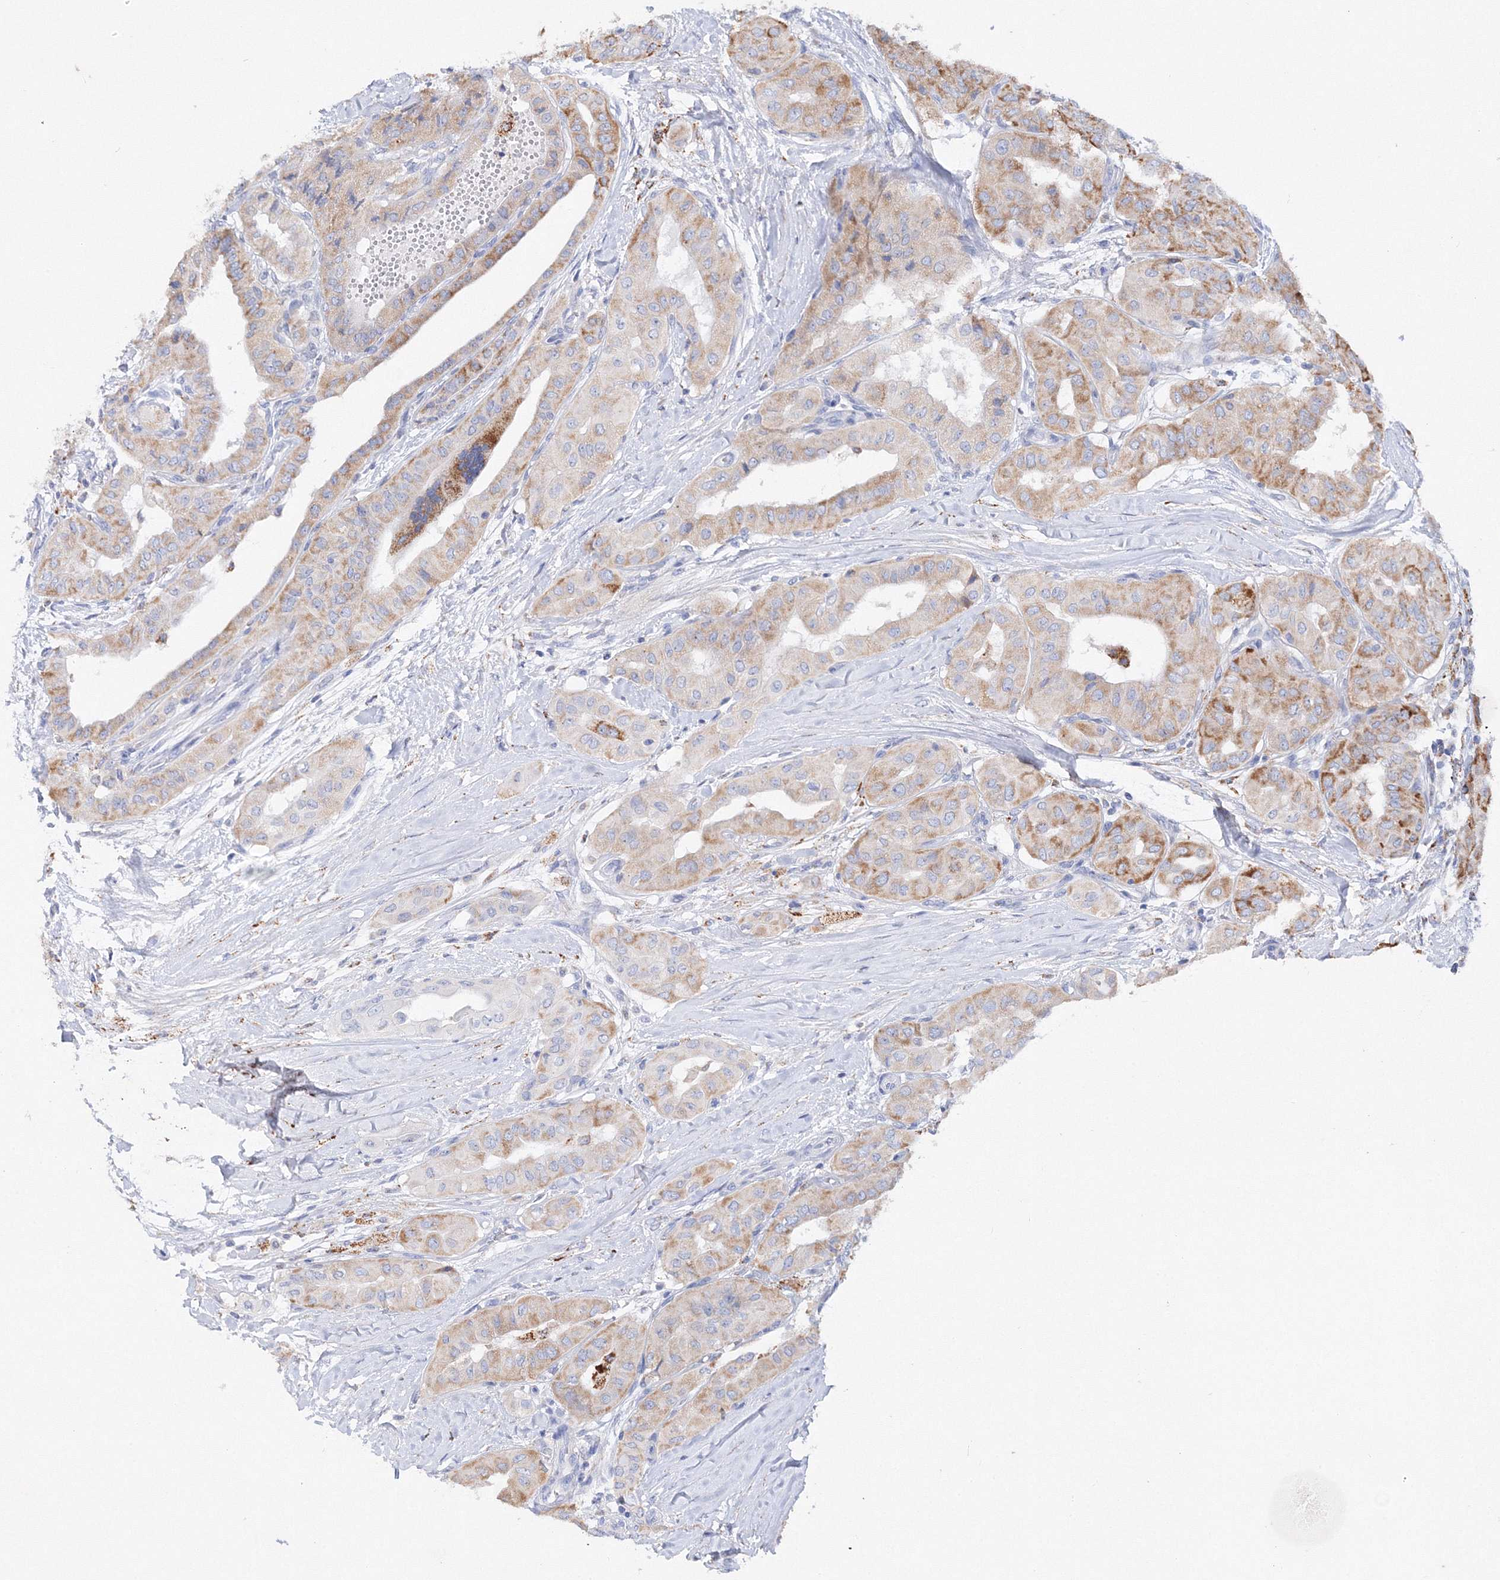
{"staining": {"intensity": "strong", "quantity": "<25%", "location": "cytoplasmic/membranous"}, "tissue": "thyroid cancer", "cell_type": "Tumor cells", "image_type": "cancer", "snomed": [{"axis": "morphology", "description": "Papillary adenocarcinoma, NOS"}, {"axis": "topography", "description": "Thyroid gland"}], "caption": "Brown immunohistochemical staining in thyroid papillary adenocarcinoma shows strong cytoplasmic/membranous expression in about <25% of tumor cells.", "gene": "MERTK", "patient": {"sex": "female", "age": 59}}